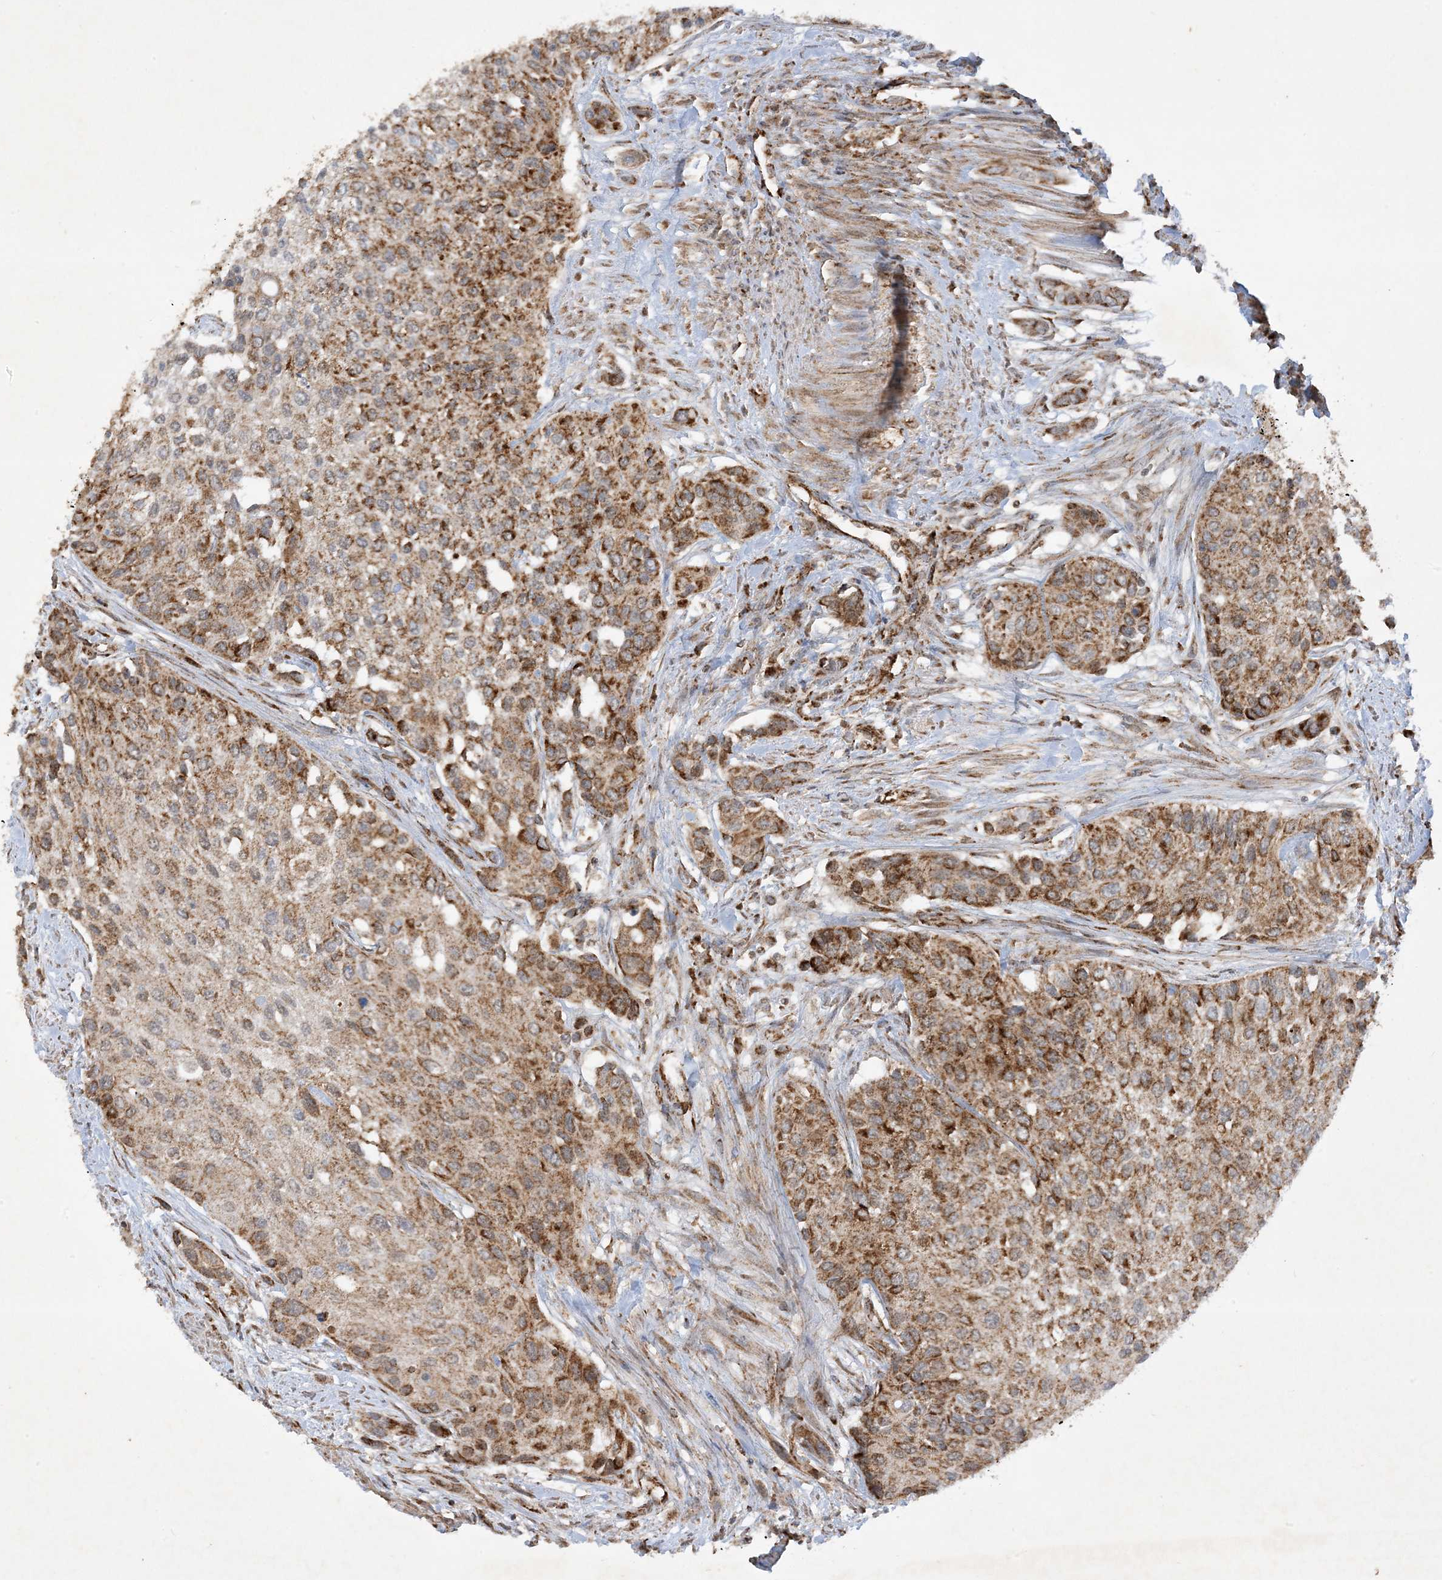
{"staining": {"intensity": "moderate", "quantity": ">75%", "location": "cytoplasmic/membranous"}, "tissue": "urothelial cancer", "cell_type": "Tumor cells", "image_type": "cancer", "snomed": [{"axis": "morphology", "description": "Normal tissue, NOS"}, {"axis": "morphology", "description": "Urothelial carcinoma, High grade"}, {"axis": "topography", "description": "Vascular tissue"}, {"axis": "topography", "description": "Urinary bladder"}], "caption": "Urothelial carcinoma (high-grade) stained with a brown dye reveals moderate cytoplasmic/membranous positive staining in about >75% of tumor cells.", "gene": "NDUFAF3", "patient": {"sex": "female", "age": 56}}